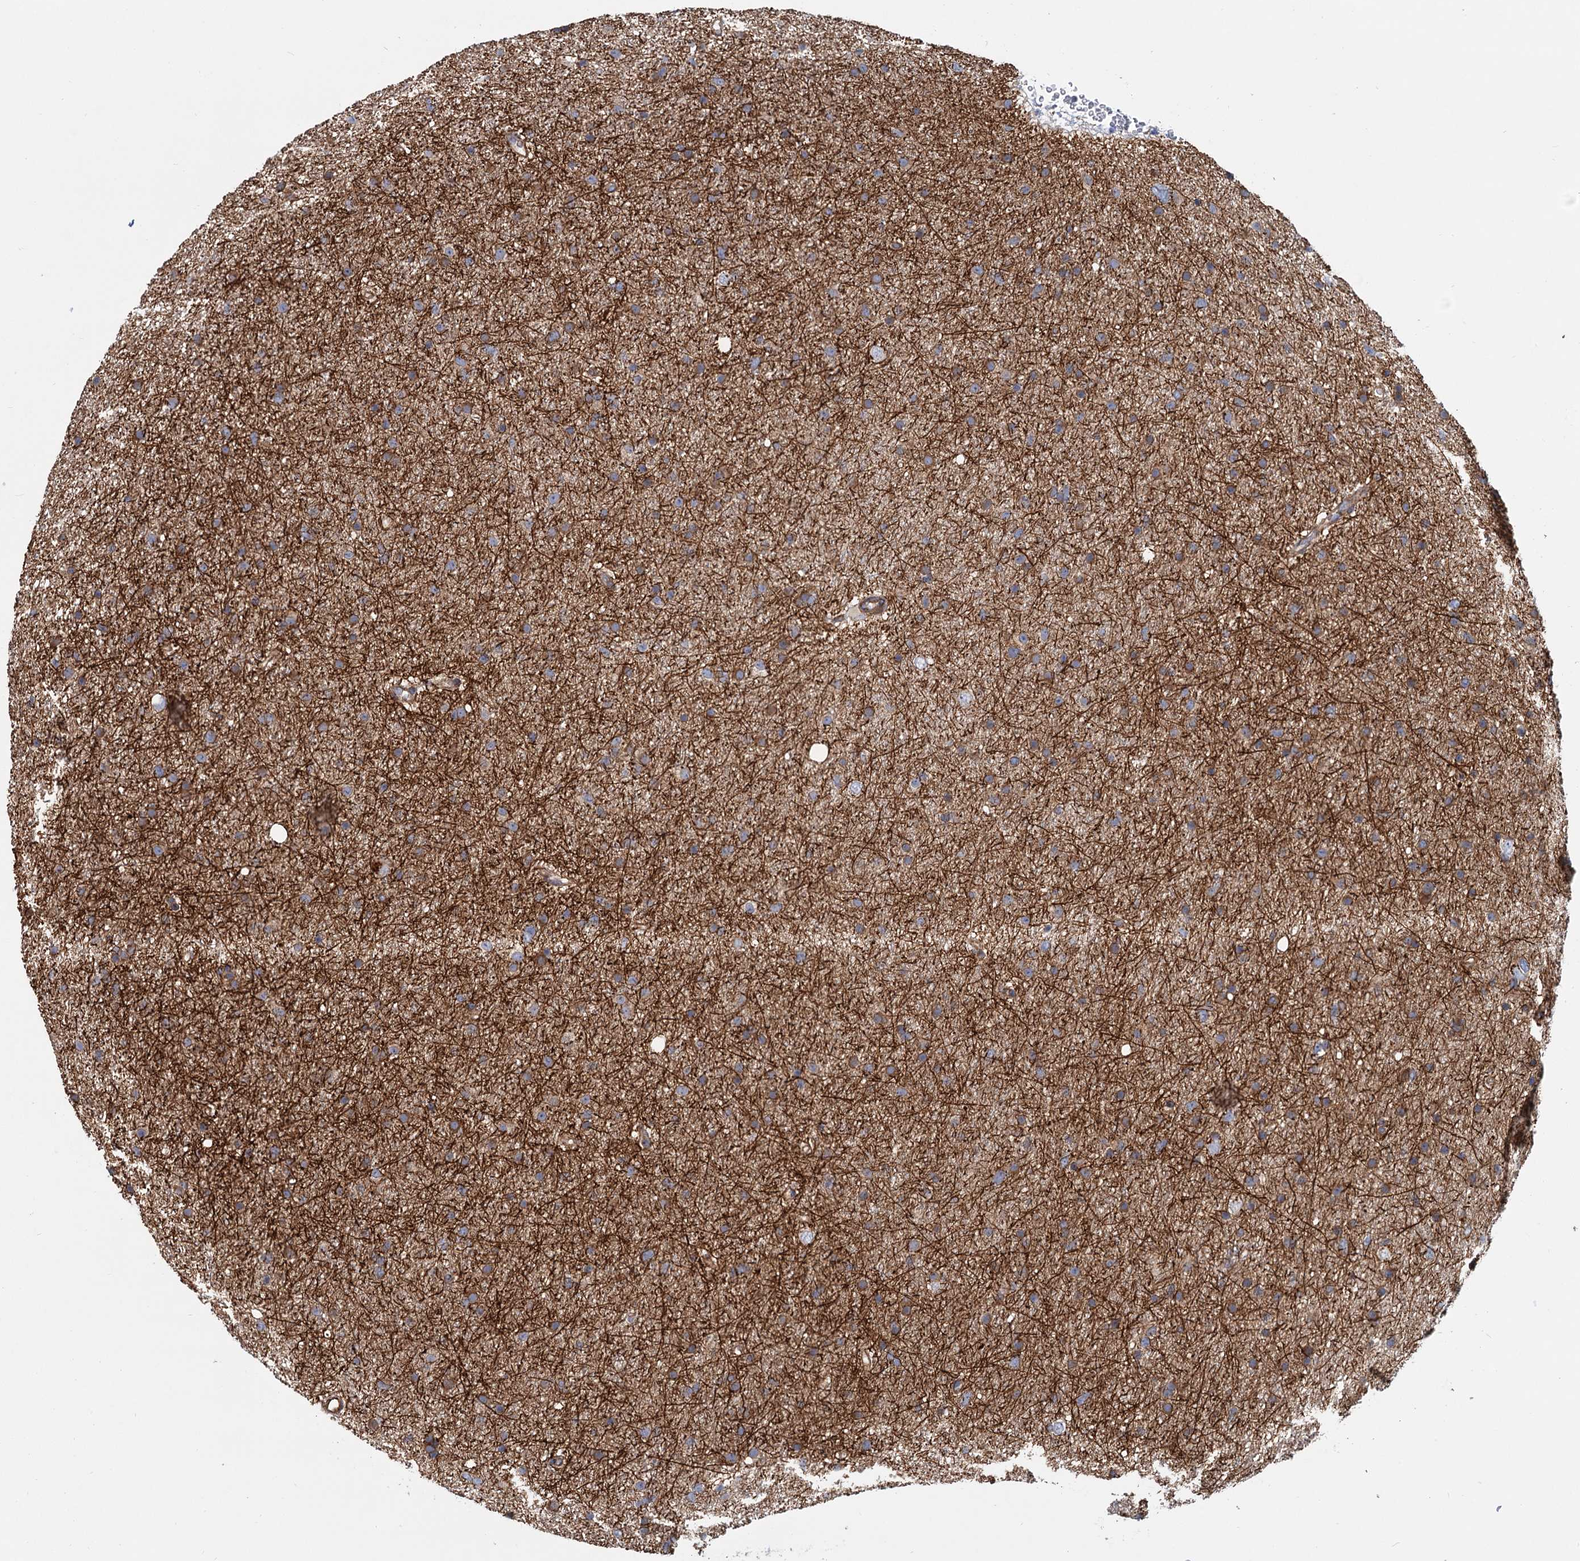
{"staining": {"intensity": "moderate", "quantity": ">75%", "location": "cytoplasmic/membranous"}, "tissue": "glioma", "cell_type": "Tumor cells", "image_type": "cancer", "snomed": [{"axis": "morphology", "description": "Glioma, malignant, Low grade"}, {"axis": "topography", "description": "Cerebral cortex"}], "caption": "DAB immunohistochemical staining of glioma demonstrates moderate cytoplasmic/membranous protein expression in approximately >75% of tumor cells.", "gene": "PSEN1", "patient": {"sex": "female", "age": 39}}